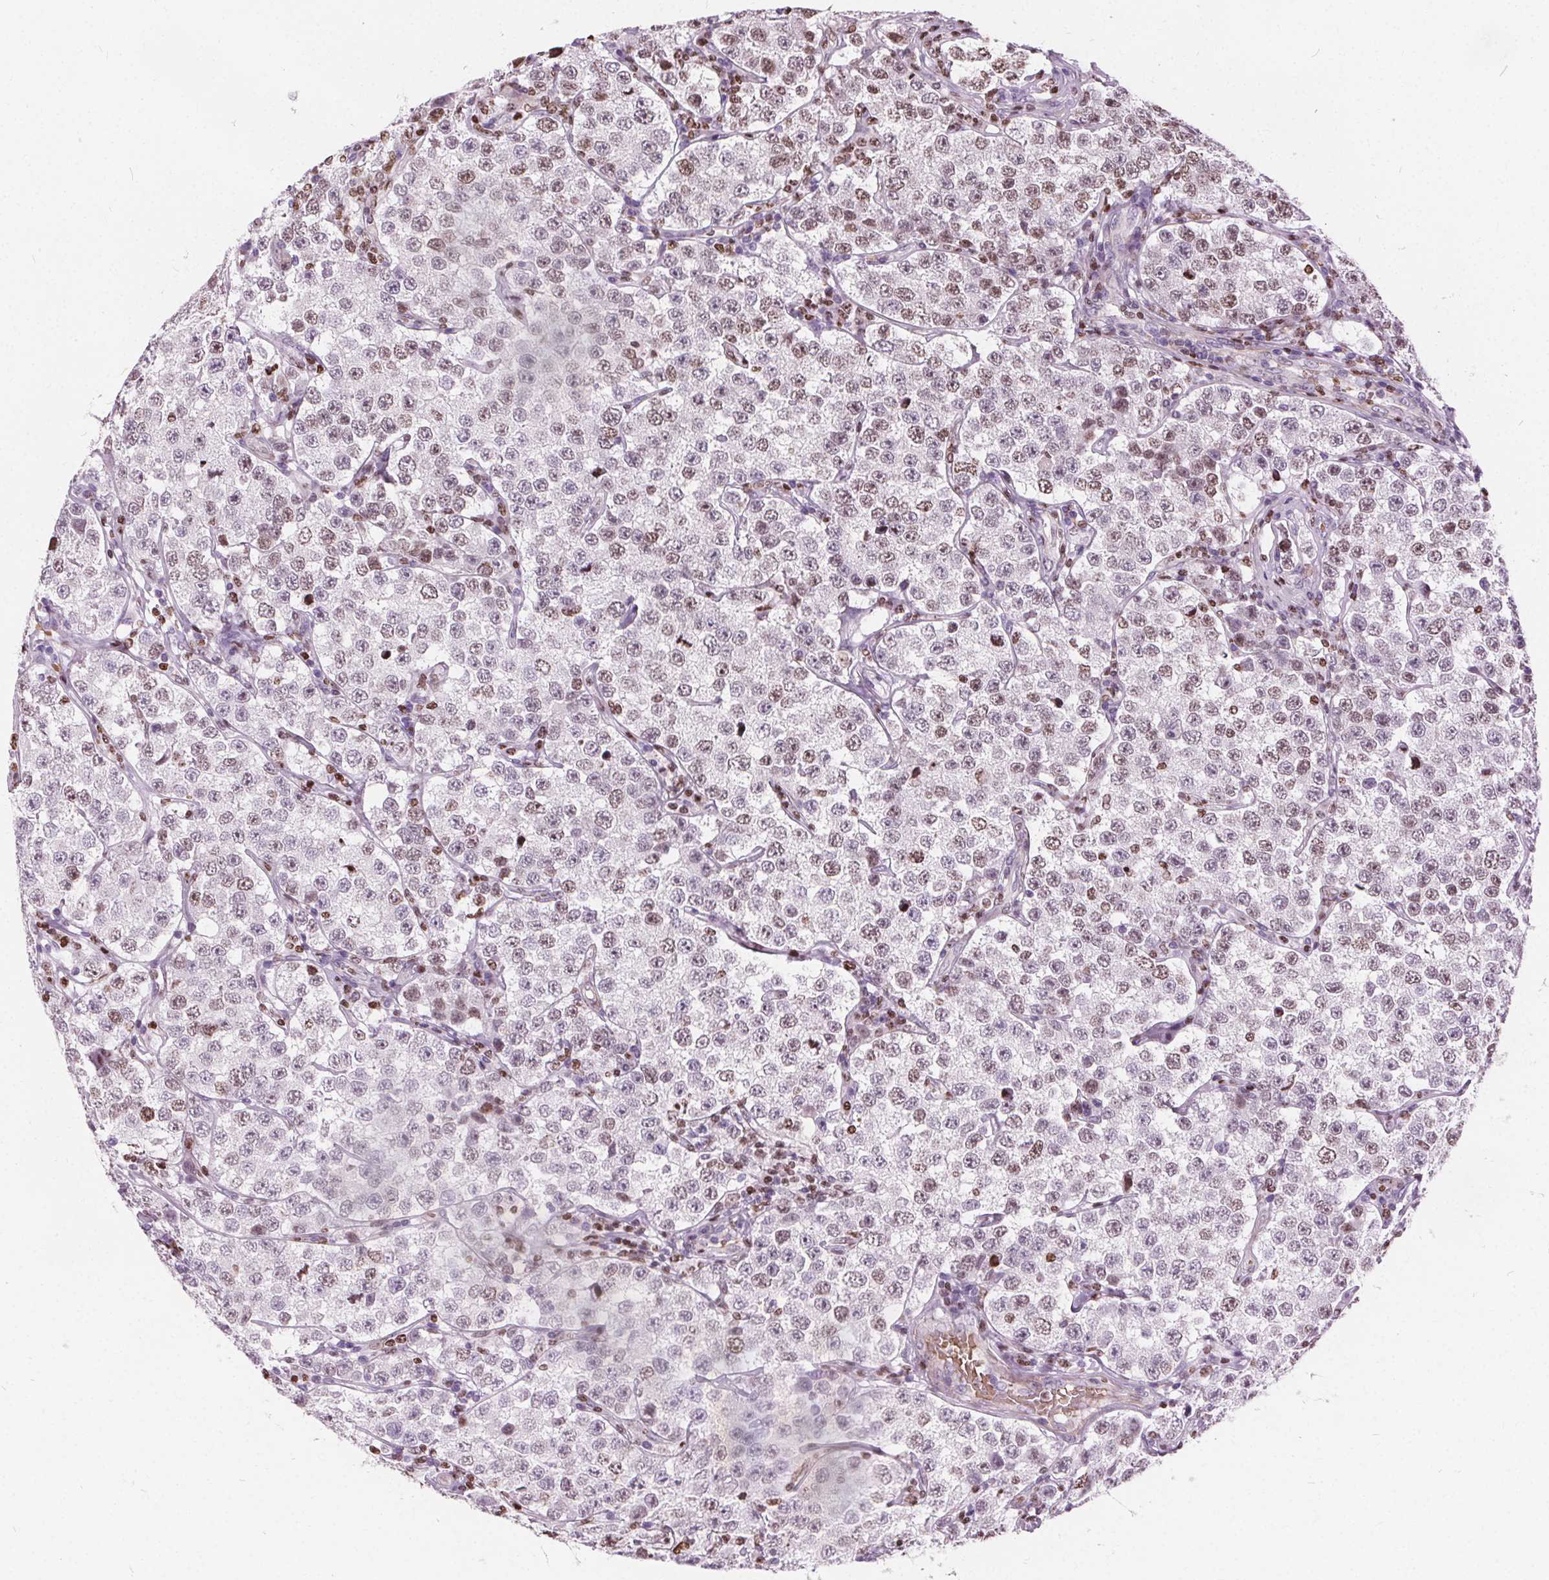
{"staining": {"intensity": "moderate", "quantity": "25%-75%", "location": "nuclear"}, "tissue": "testis cancer", "cell_type": "Tumor cells", "image_type": "cancer", "snomed": [{"axis": "morphology", "description": "Seminoma, NOS"}, {"axis": "topography", "description": "Testis"}], "caption": "Immunohistochemistry (IHC) (DAB) staining of human testis cancer (seminoma) exhibits moderate nuclear protein staining in about 25%-75% of tumor cells. (Stains: DAB (3,3'-diaminobenzidine) in brown, nuclei in blue, Microscopy: brightfield microscopy at high magnification).", "gene": "ISLR2", "patient": {"sex": "male", "age": 34}}